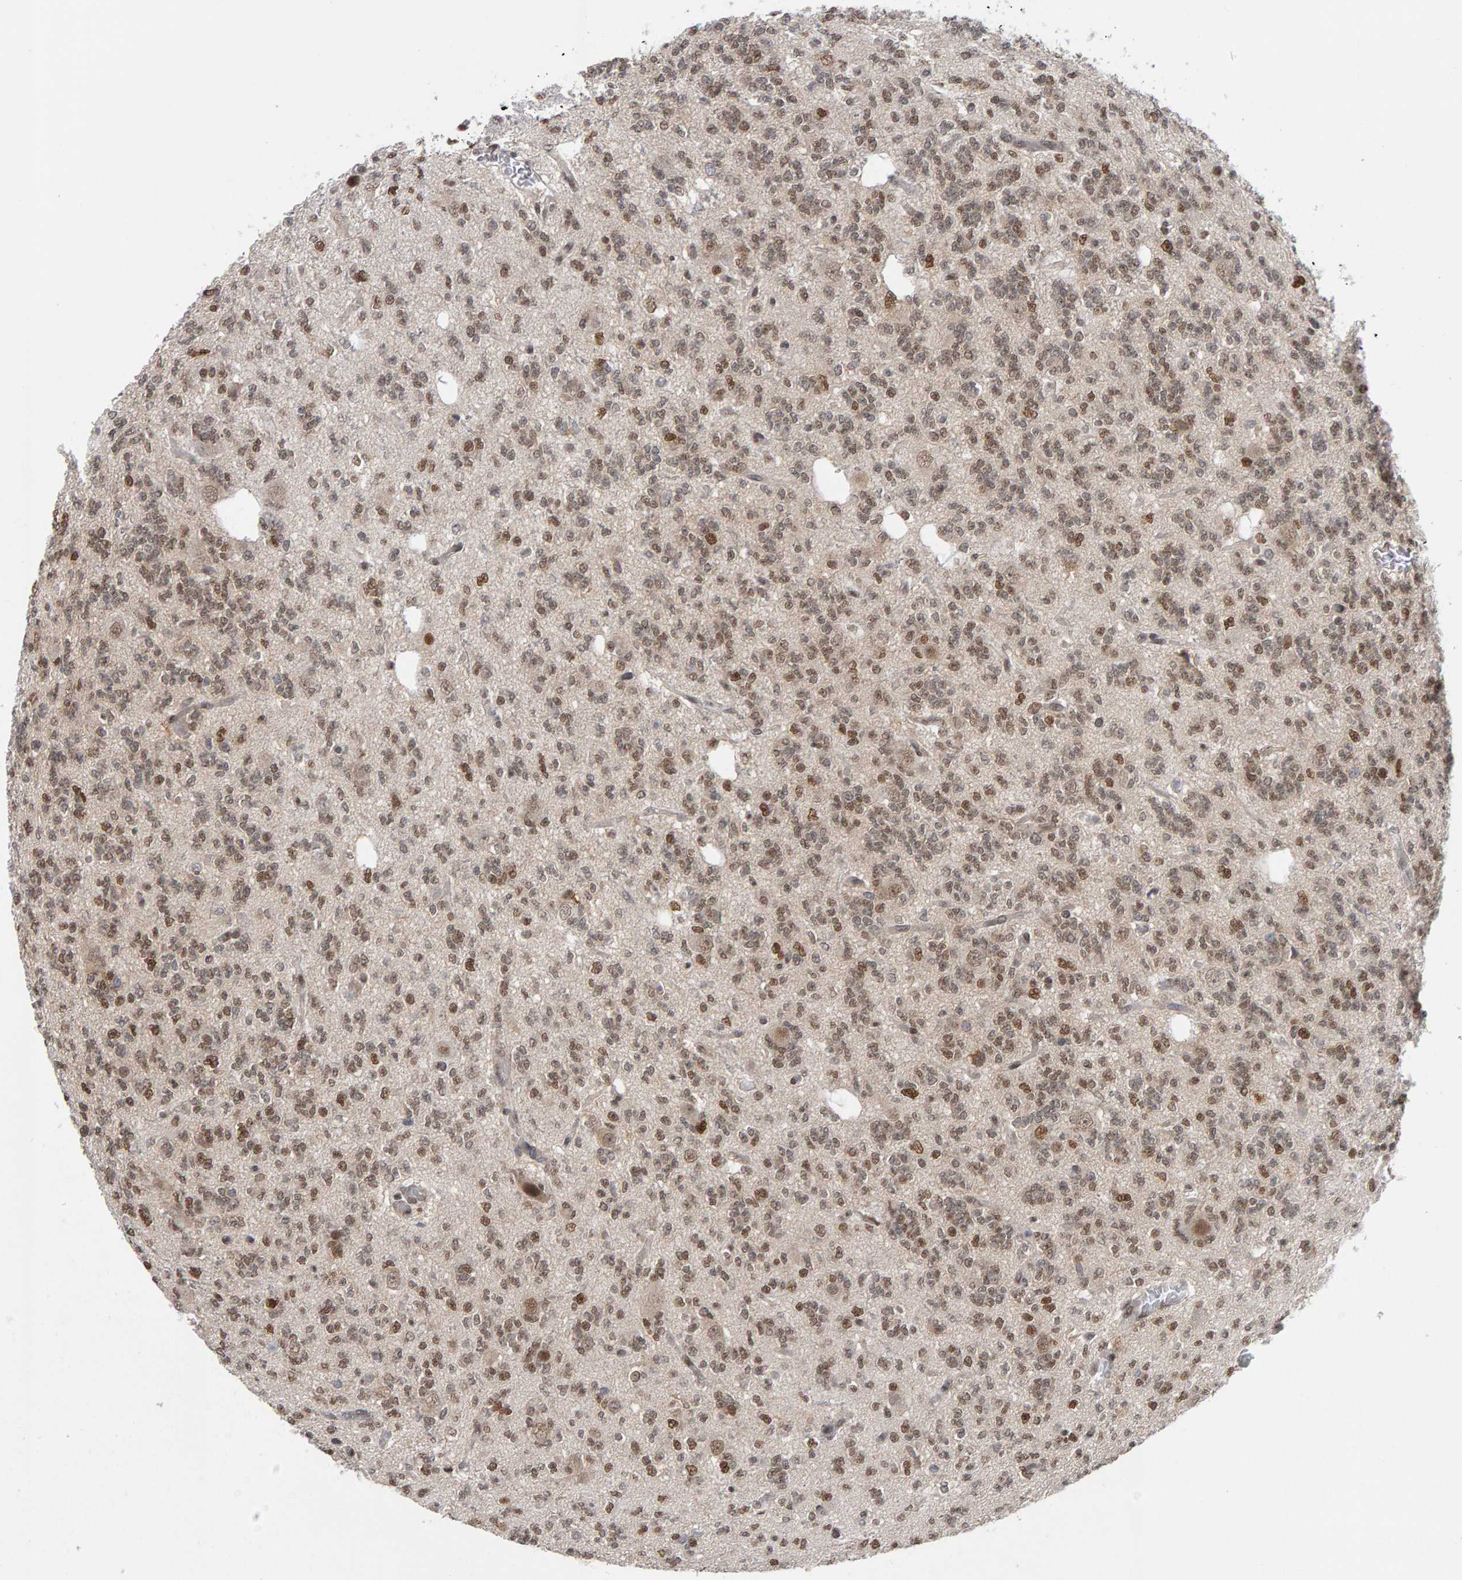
{"staining": {"intensity": "moderate", "quantity": ">75%", "location": "nuclear"}, "tissue": "glioma", "cell_type": "Tumor cells", "image_type": "cancer", "snomed": [{"axis": "morphology", "description": "Glioma, malignant, Low grade"}, {"axis": "topography", "description": "Brain"}], "caption": "IHC (DAB (3,3'-diaminobenzidine)) staining of human glioma shows moderate nuclear protein expression in about >75% of tumor cells.", "gene": "ATF7IP", "patient": {"sex": "male", "age": 38}}